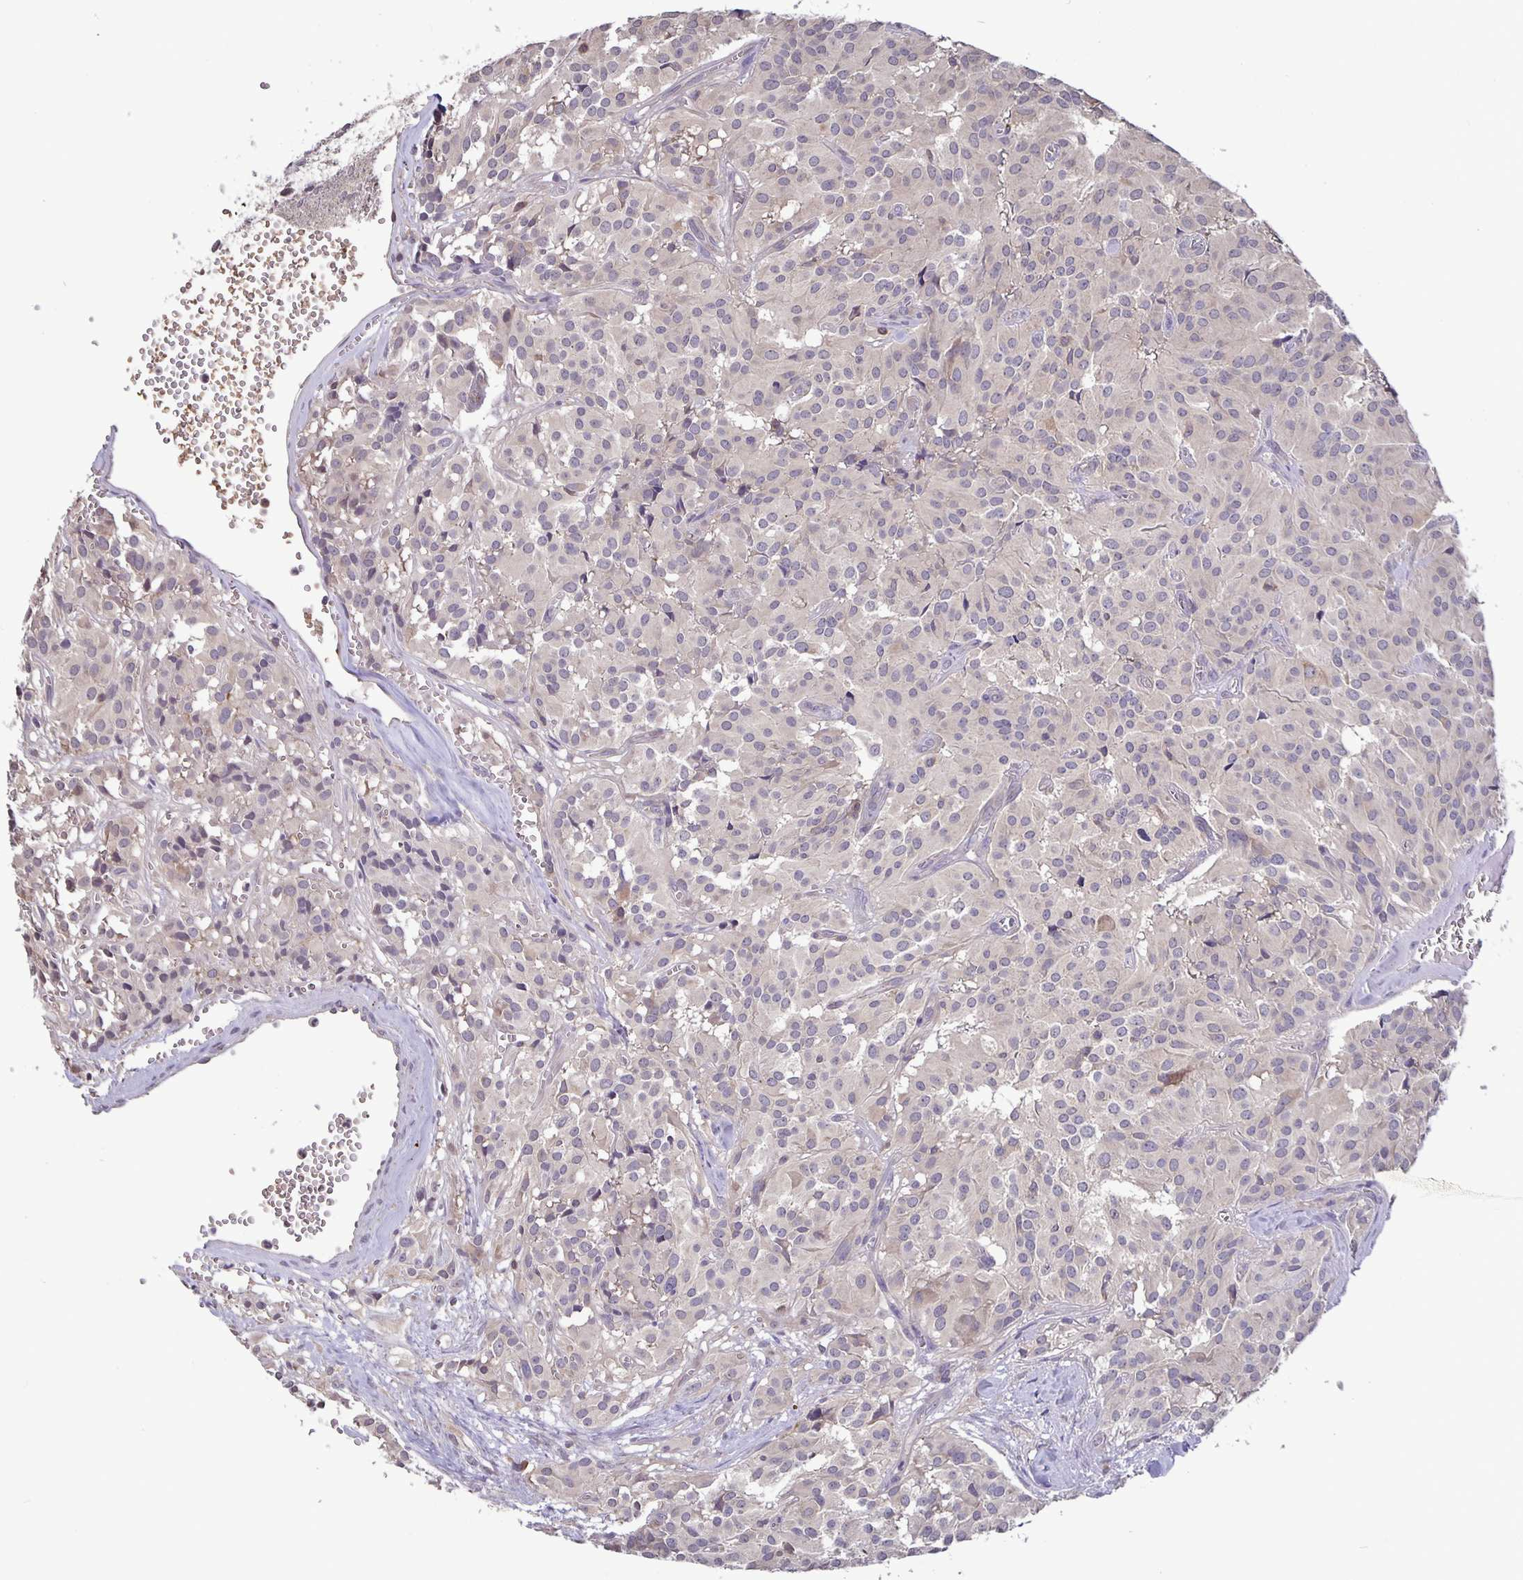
{"staining": {"intensity": "negative", "quantity": "none", "location": "none"}, "tissue": "glioma", "cell_type": "Tumor cells", "image_type": "cancer", "snomed": [{"axis": "morphology", "description": "Glioma, malignant, Low grade"}, {"axis": "topography", "description": "Brain"}], "caption": "Immunohistochemistry photomicrograph of glioma stained for a protein (brown), which shows no staining in tumor cells.", "gene": "FEM1C", "patient": {"sex": "male", "age": 42}}